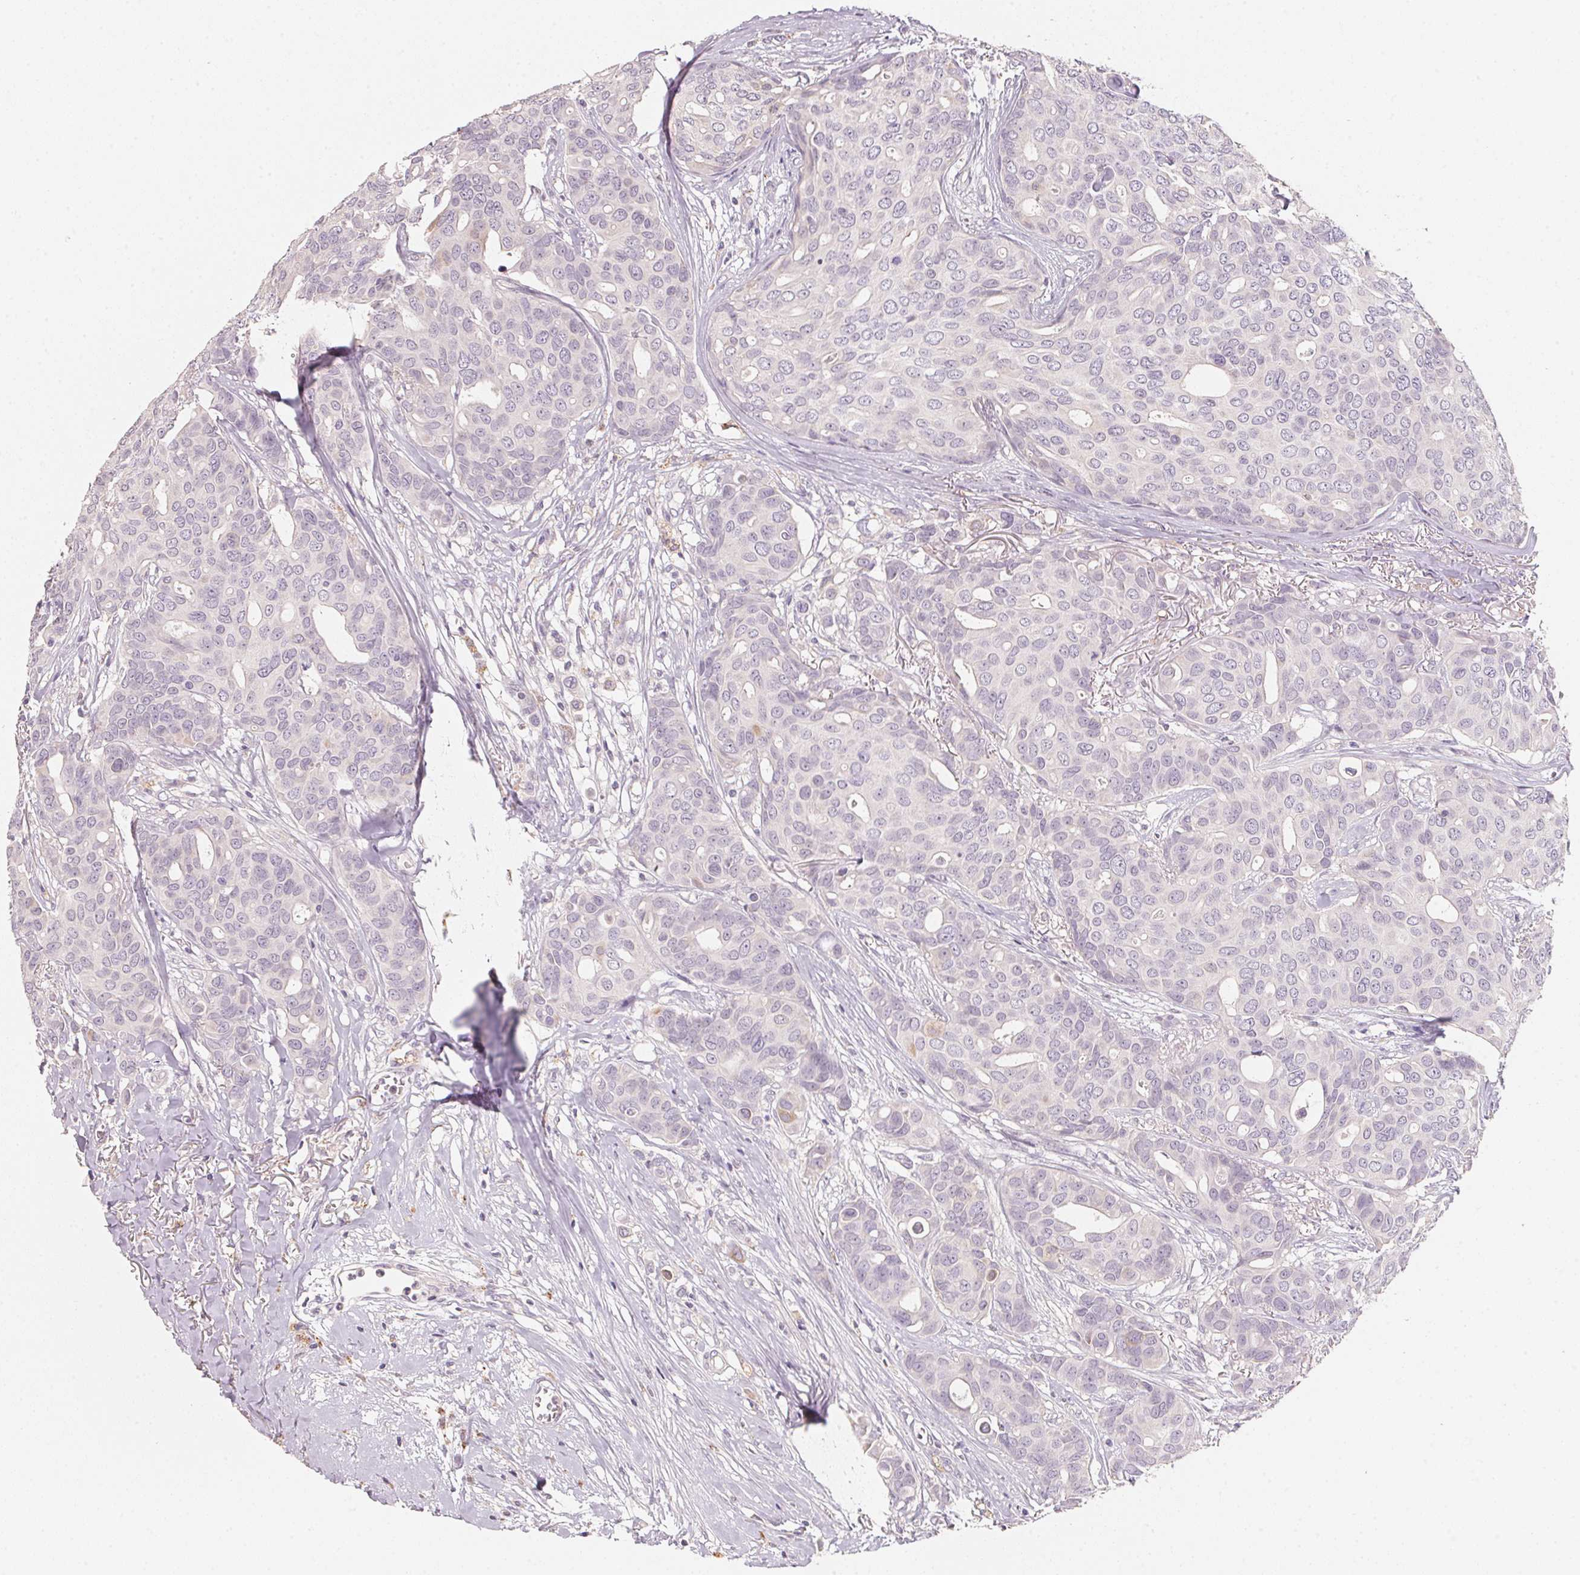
{"staining": {"intensity": "negative", "quantity": "none", "location": "none"}, "tissue": "breast cancer", "cell_type": "Tumor cells", "image_type": "cancer", "snomed": [{"axis": "morphology", "description": "Duct carcinoma"}, {"axis": "topography", "description": "Breast"}], "caption": "DAB immunohistochemical staining of human breast cancer (intraductal carcinoma) exhibits no significant expression in tumor cells.", "gene": "TREH", "patient": {"sex": "female", "age": 54}}